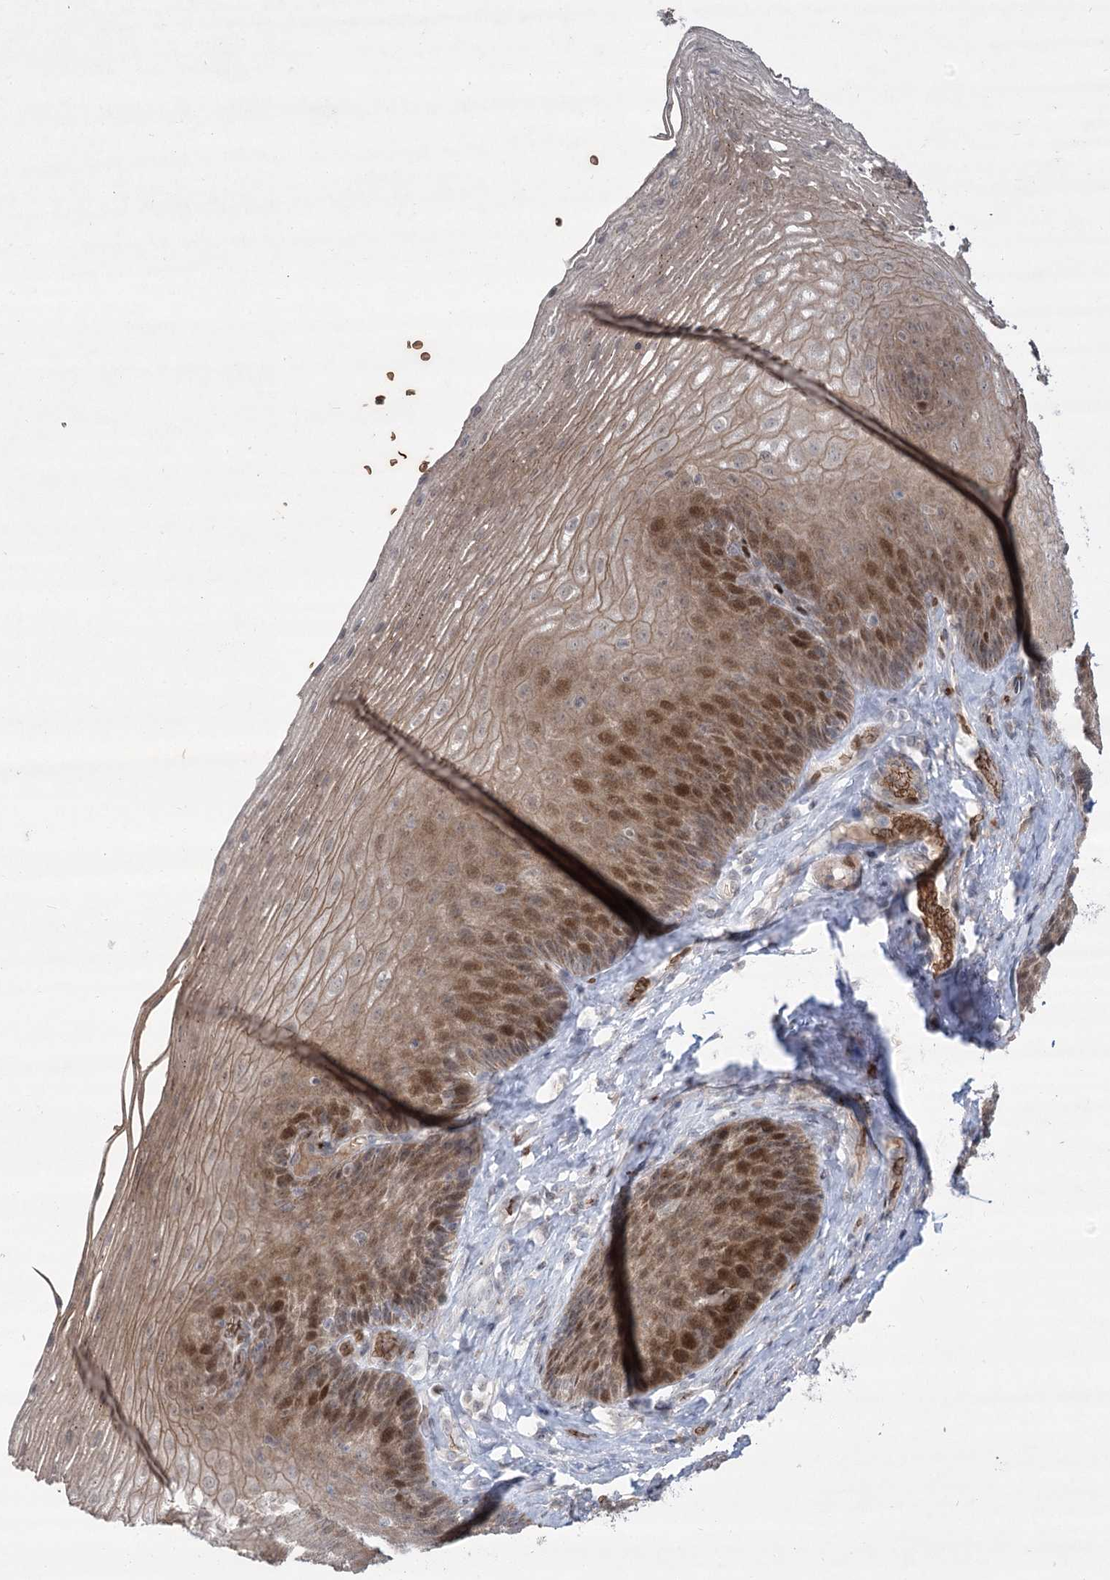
{"staining": {"intensity": "moderate", "quantity": ">75%", "location": "cytoplasmic/membranous,nuclear"}, "tissue": "esophagus", "cell_type": "Squamous epithelial cells", "image_type": "normal", "snomed": [{"axis": "morphology", "description": "Normal tissue, NOS"}, {"axis": "topography", "description": "Esophagus"}], "caption": "Approximately >75% of squamous epithelial cells in normal human esophagus reveal moderate cytoplasmic/membranous,nuclear protein expression as visualized by brown immunohistochemical staining.", "gene": "NSMCE4A", "patient": {"sex": "female", "age": 66}}